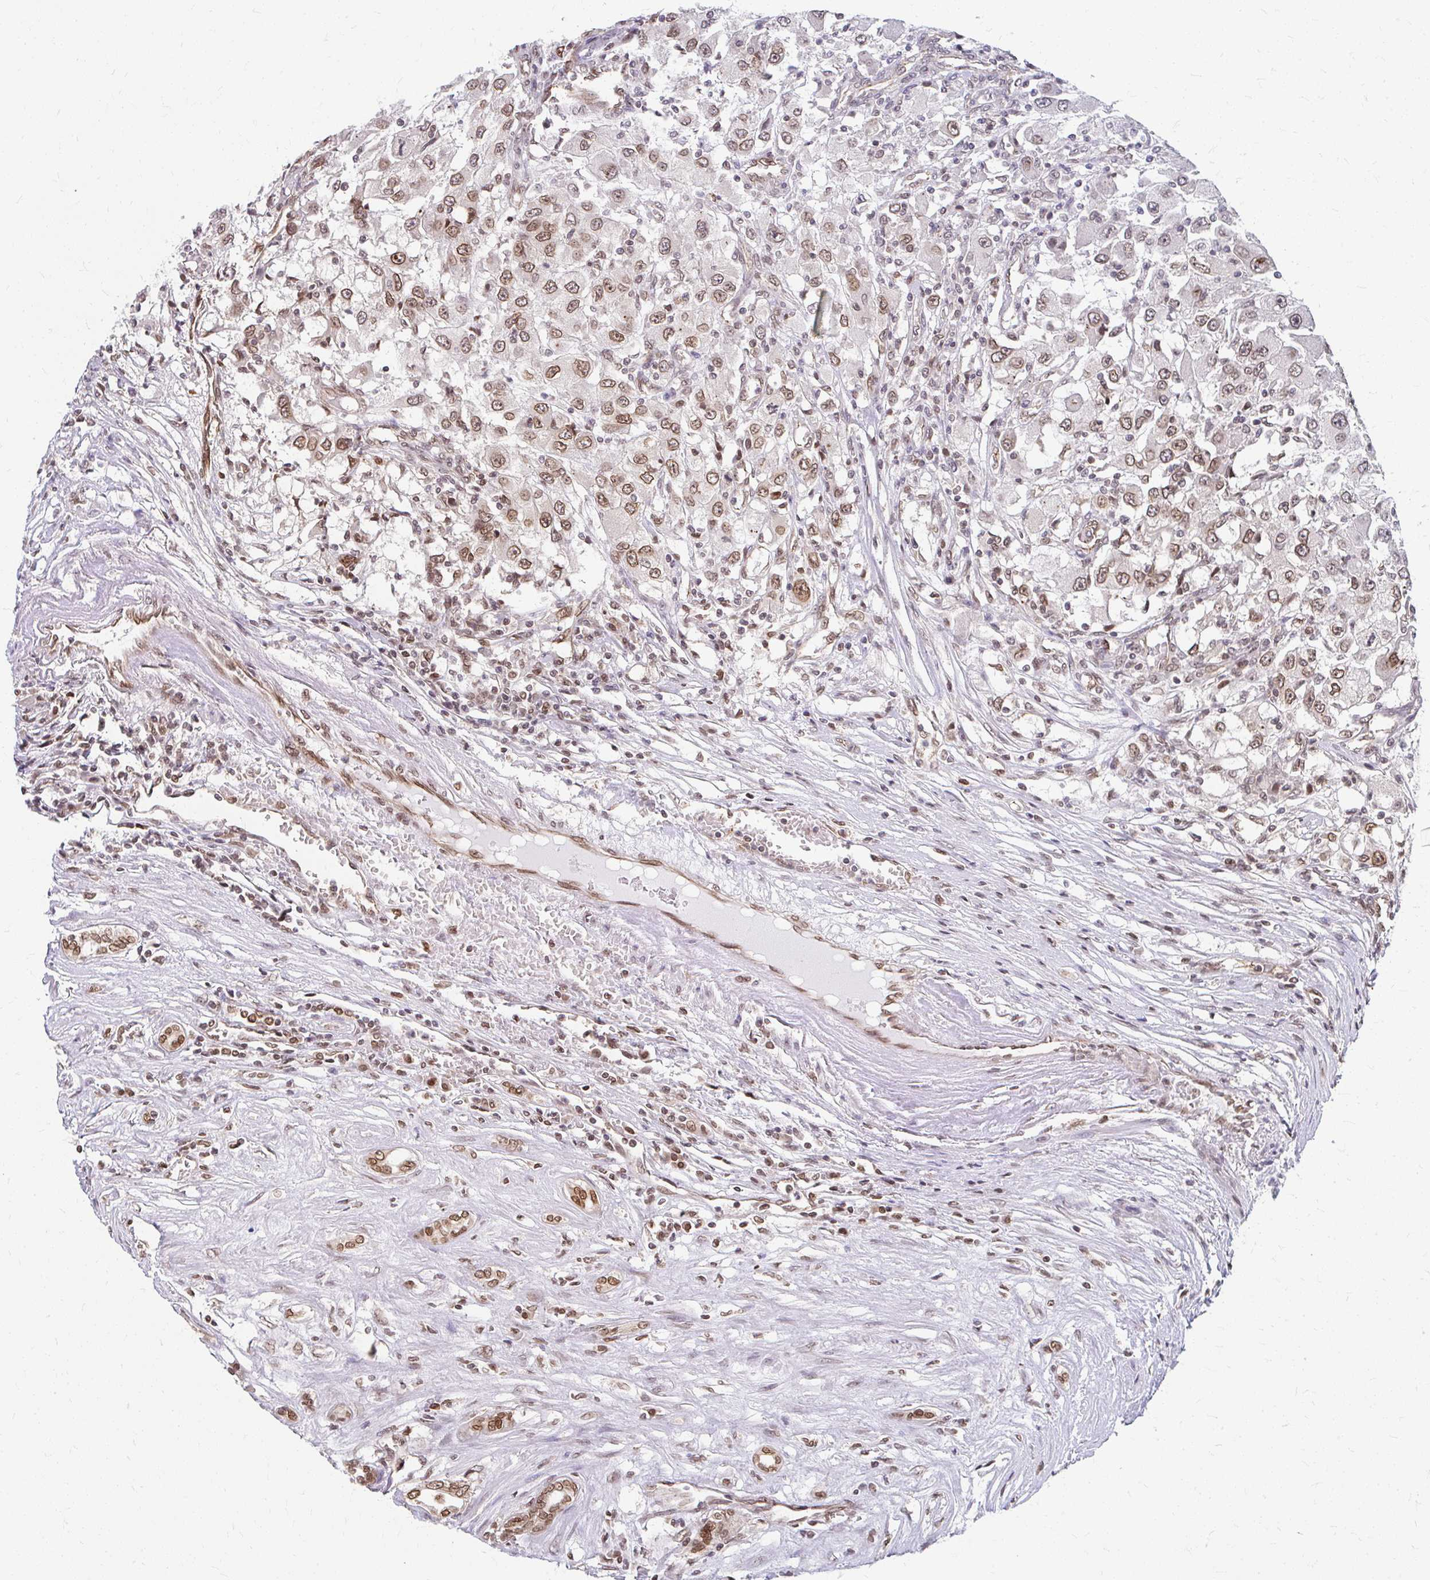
{"staining": {"intensity": "moderate", "quantity": ">75%", "location": "cytoplasmic/membranous,nuclear"}, "tissue": "renal cancer", "cell_type": "Tumor cells", "image_type": "cancer", "snomed": [{"axis": "morphology", "description": "Adenocarcinoma, NOS"}, {"axis": "topography", "description": "Kidney"}], "caption": "An image showing moderate cytoplasmic/membranous and nuclear positivity in approximately >75% of tumor cells in renal cancer, as visualized by brown immunohistochemical staining.", "gene": "XPO1", "patient": {"sex": "female", "age": 67}}